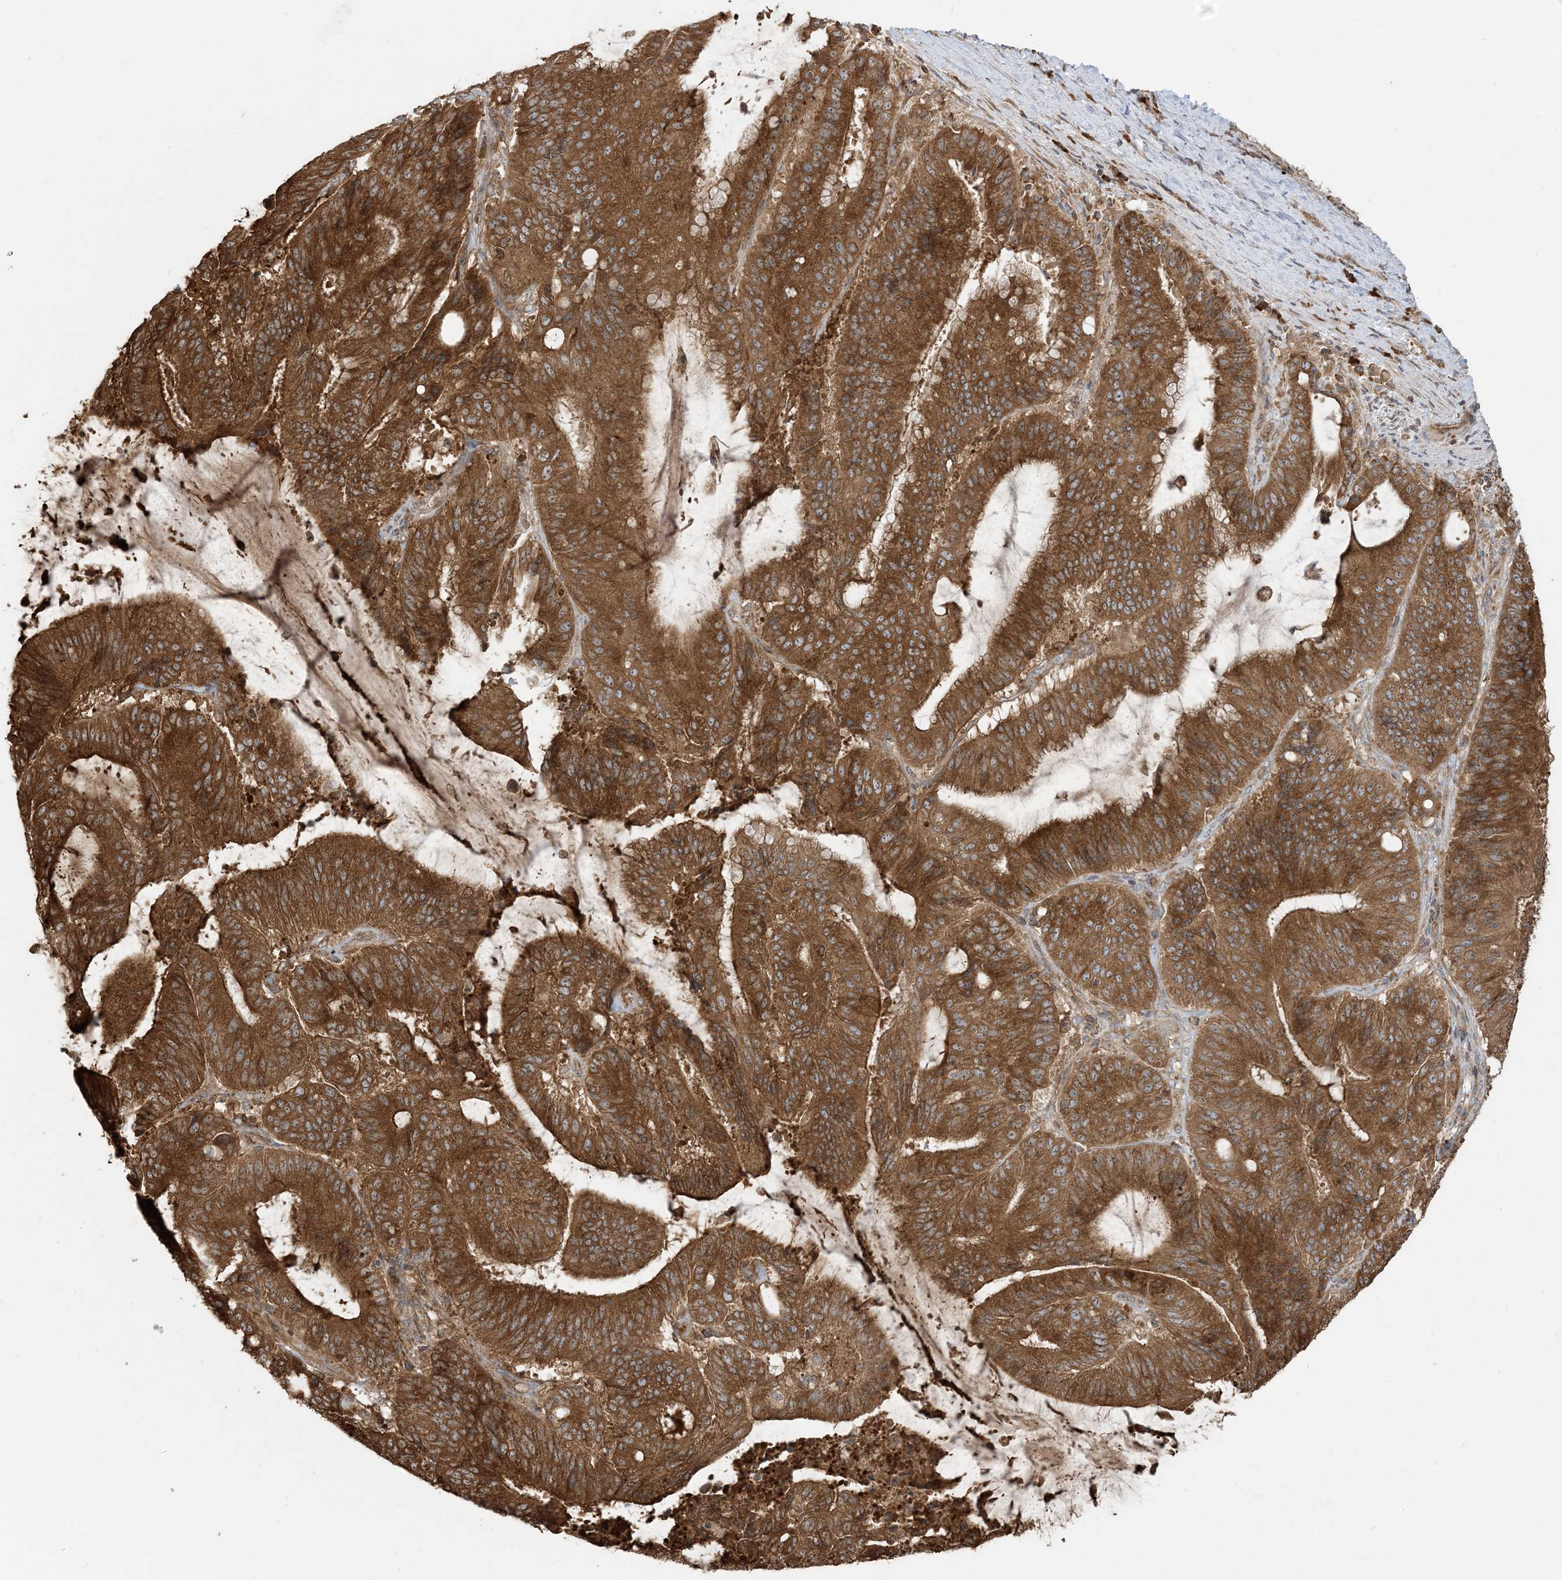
{"staining": {"intensity": "strong", "quantity": ">75%", "location": "cytoplasmic/membranous,nuclear"}, "tissue": "liver cancer", "cell_type": "Tumor cells", "image_type": "cancer", "snomed": [{"axis": "morphology", "description": "Normal tissue, NOS"}, {"axis": "morphology", "description": "Cholangiocarcinoma"}, {"axis": "topography", "description": "Liver"}, {"axis": "topography", "description": "Peripheral nerve tissue"}], "caption": "An image of liver cholangiocarcinoma stained for a protein shows strong cytoplasmic/membranous and nuclear brown staining in tumor cells.", "gene": "SRP72", "patient": {"sex": "female", "age": 73}}